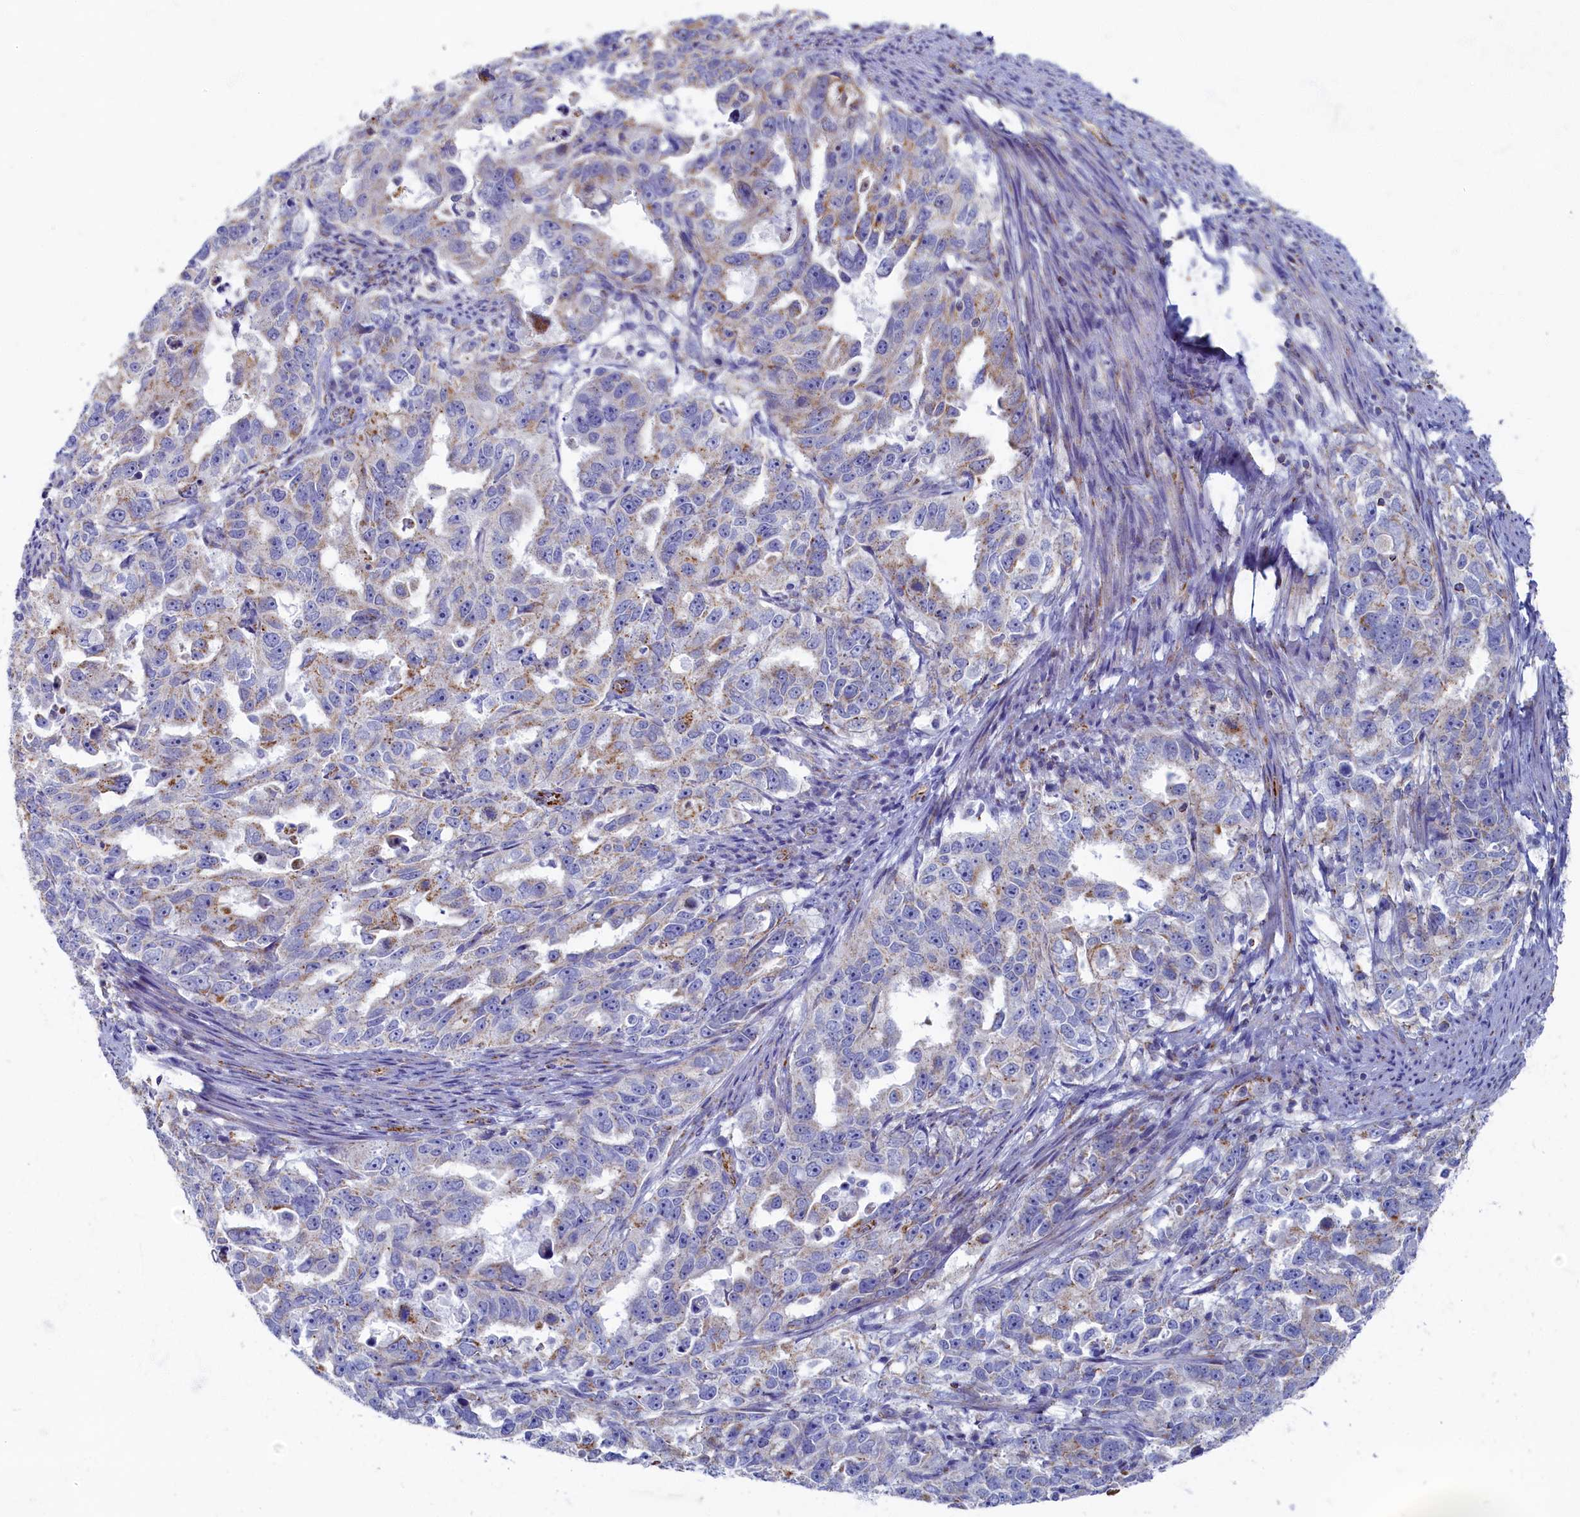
{"staining": {"intensity": "moderate", "quantity": "<25%", "location": "cytoplasmic/membranous"}, "tissue": "endometrial cancer", "cell_type": "Tumor cells", "image_type": "cancer", "snomed": [{"axis": "morphology", "description": "Adenocarcinoma, NOS"}, {"axis": "topography", "description": "Endometrium"}], "caption": "Moderate cytoplasmic/membranous positivity is seen in about <25% of tumor cells in endometrial adenocarcinoma.", "gene": "OCIAD2", "patient": {"sex": "female", "age": 65}}